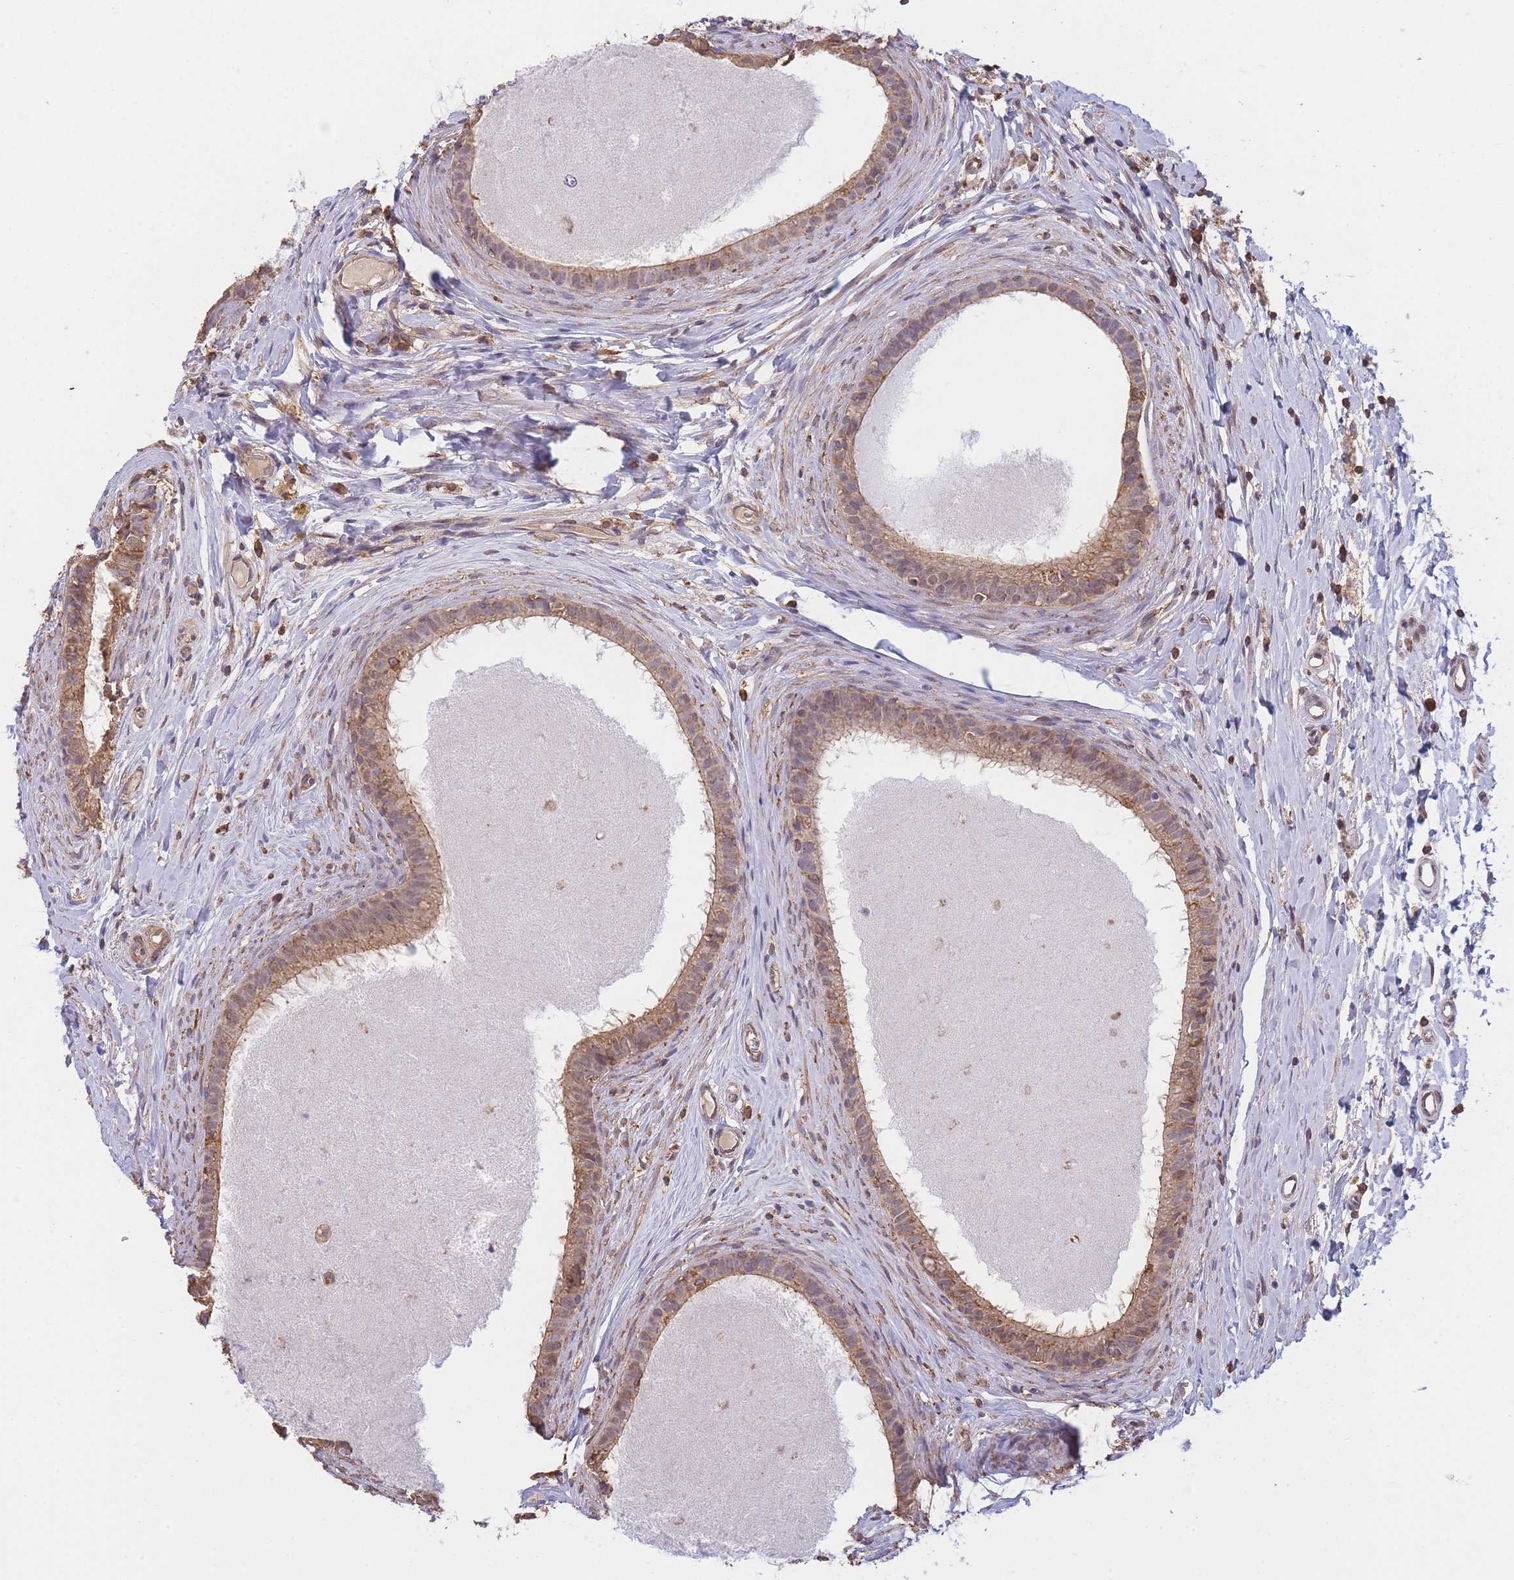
{"staining": {"intensity": "moderate", "quantity": ">75%", "location": "cytoplasmic/membranous"}, "tissue": "epididymis", "cell_type": "Glandular cells", "image_type": "normal", "snomed": [{"axis": "morphology", "description": "Normal tissue, NOS"}, {"axis": "topography", "description": "Epididymis"}], "caption": "About >75% of glandular cells in unremarkable human epididymis exhibit moderate cytoplasmic/membranous protein staining as visualized by brown immunohistochemical staining.", "gene": "METRN", "patient": {"sex": "male", "age": 80}}